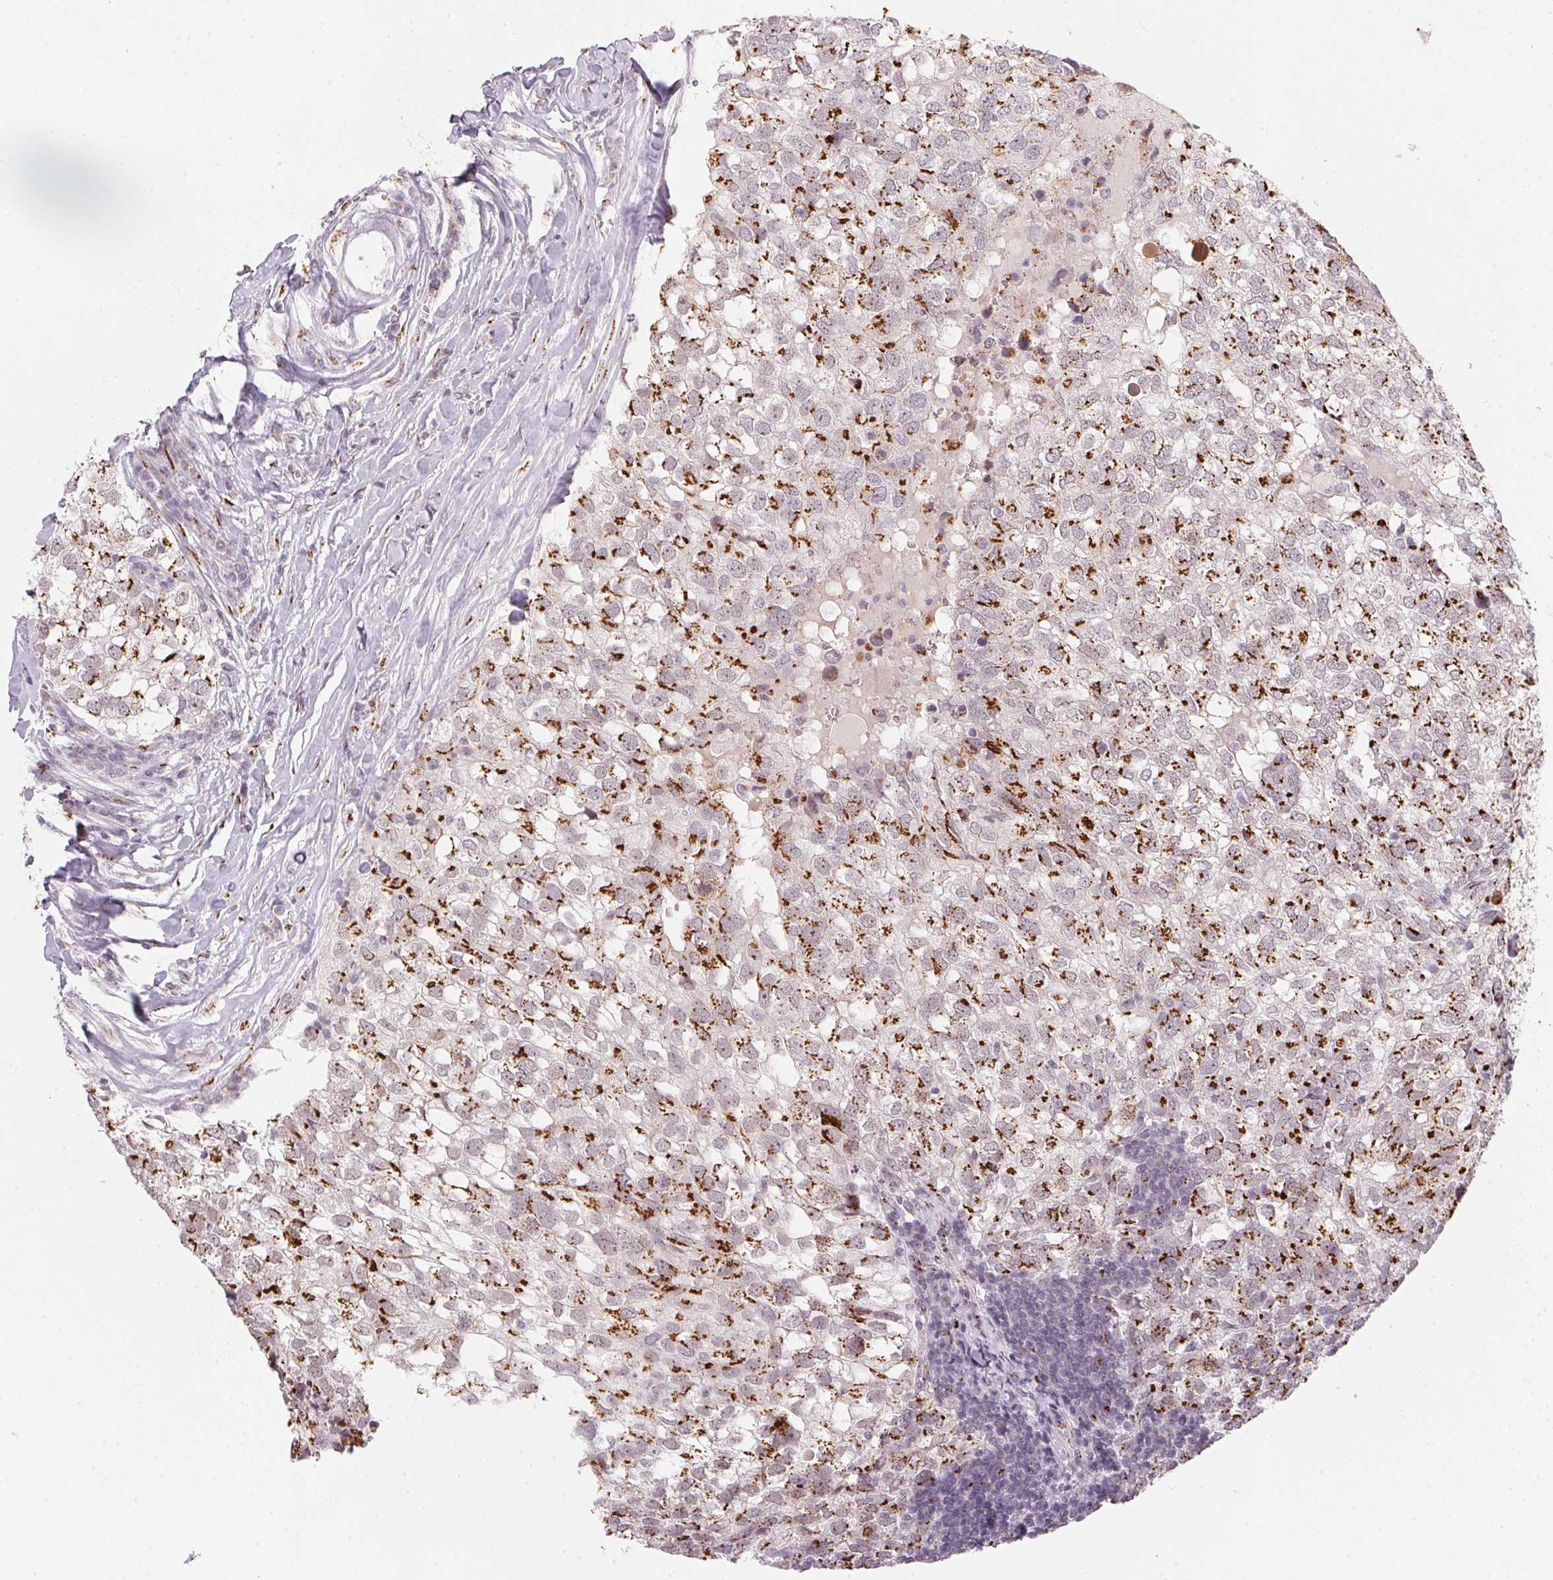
{"staining": {"intensity": "strong", "quantity": ">75%", "location": "cytoplasmic/membranous"}, "tissue": "breast cancer", "cell_type": "Tumor cells", "image_type": "cancer", "snomed": [{"axis": "morphology", "description": "Duct carcinoma"}, {"axis": "topography", "description": "Breast"}], "caption": "Breast cancer (infiltrating ductal carcinoma) stained for a protein demonstrates strong cytoplasmic/membranous positivity in tumor cells.", "gene": "RAB22A", "patient": {"sex": "female", "age": 30}}